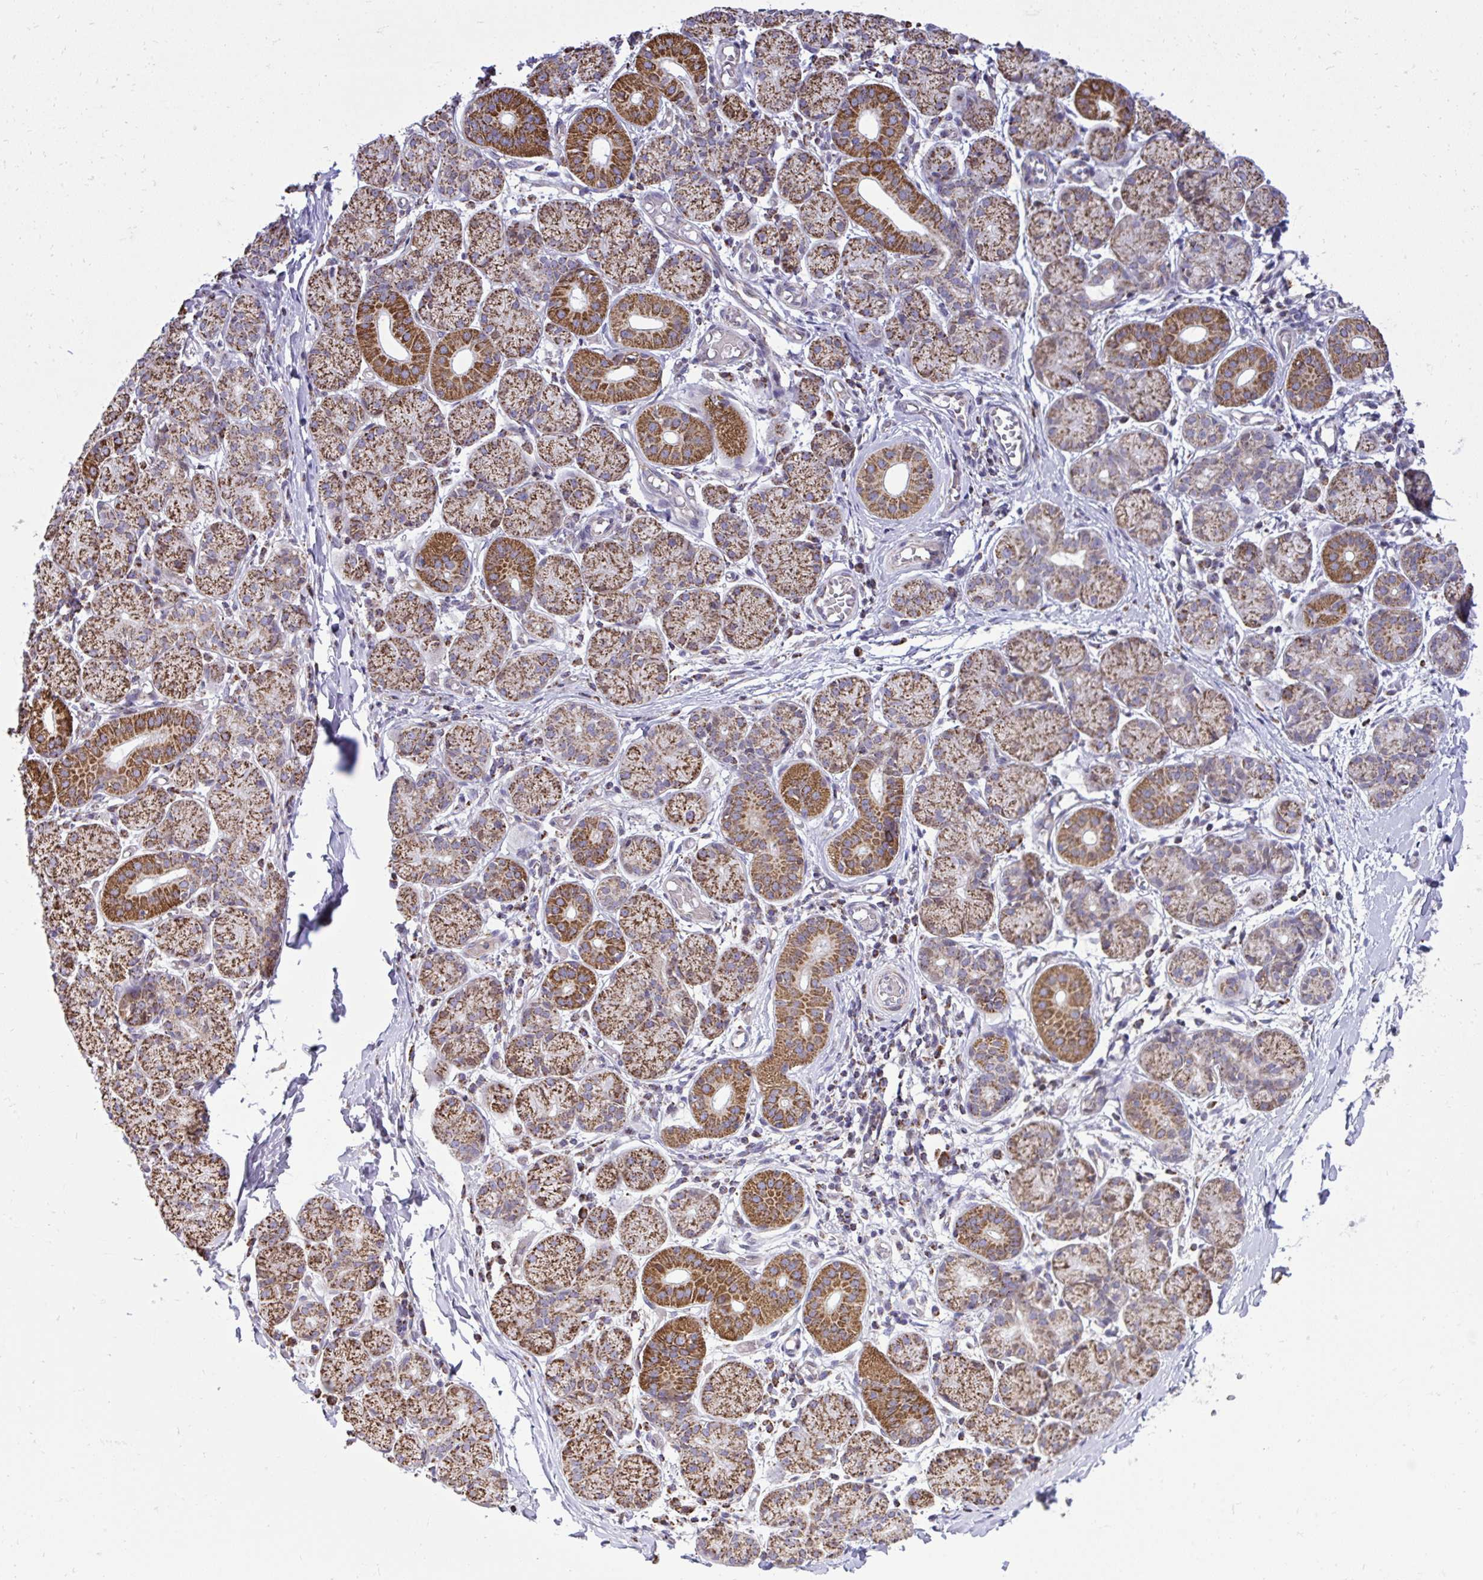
{"staining": {"intensity": "strong", "quantity": "25%-75%", "location": "cytoplasmic/membranous"}, "tissue": "salivary gland", "cell_type": "Glandular cells", "image_type": "normal", "snomed": [{"axis": "morphology", "description": "Normal tissue, NOS"}, {"axis": "topography", "description": "Salivary gland"}], "caption": "Approximately 25%-75% of glandular cells in unremarkable human salivary gland demonstrate strong cytoplasmic/membranous protein positivity as visualized by brown immunohistochemical staining.", "gene": "ZNF362", "patient": {"sex": "female", "age": 24}}